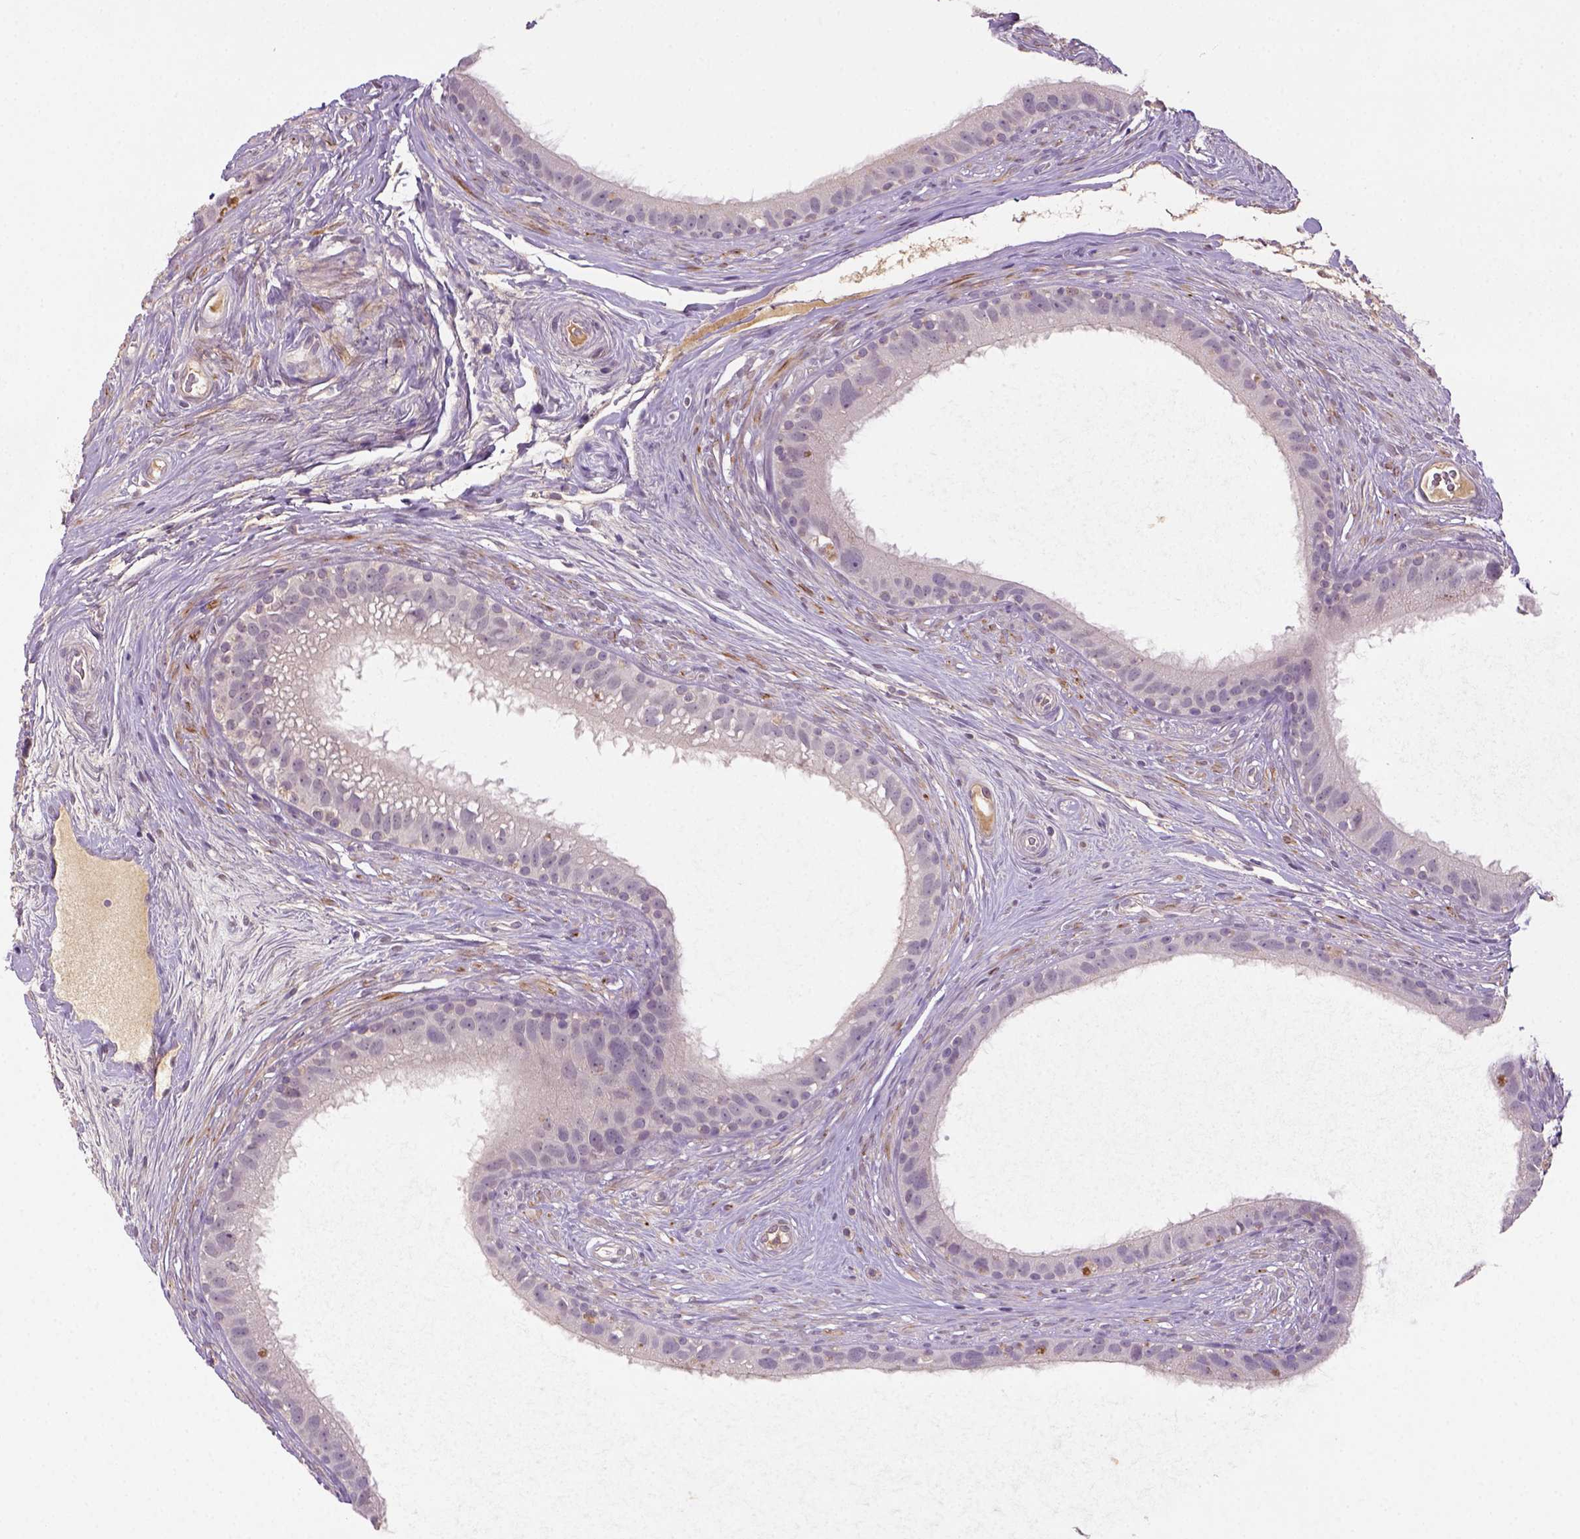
{"staining": {"intensity": "negative", "quantity": "none", "location": "none"}, "tissue": "epididymis", "cell_type": "Glandular cells", "image_type": "normal", "snomed": [{"axis": "morphology", "description": "Normal tissue, NOS"}, {"axis": "topography", "description": "Epididymis"}], "caption": "Immunohistochemical staining of unremarkable epididymis displays no significant staining in glandular cells.", "gene": "NLGN2", "patient": {"sex": "male", "age": 59}}